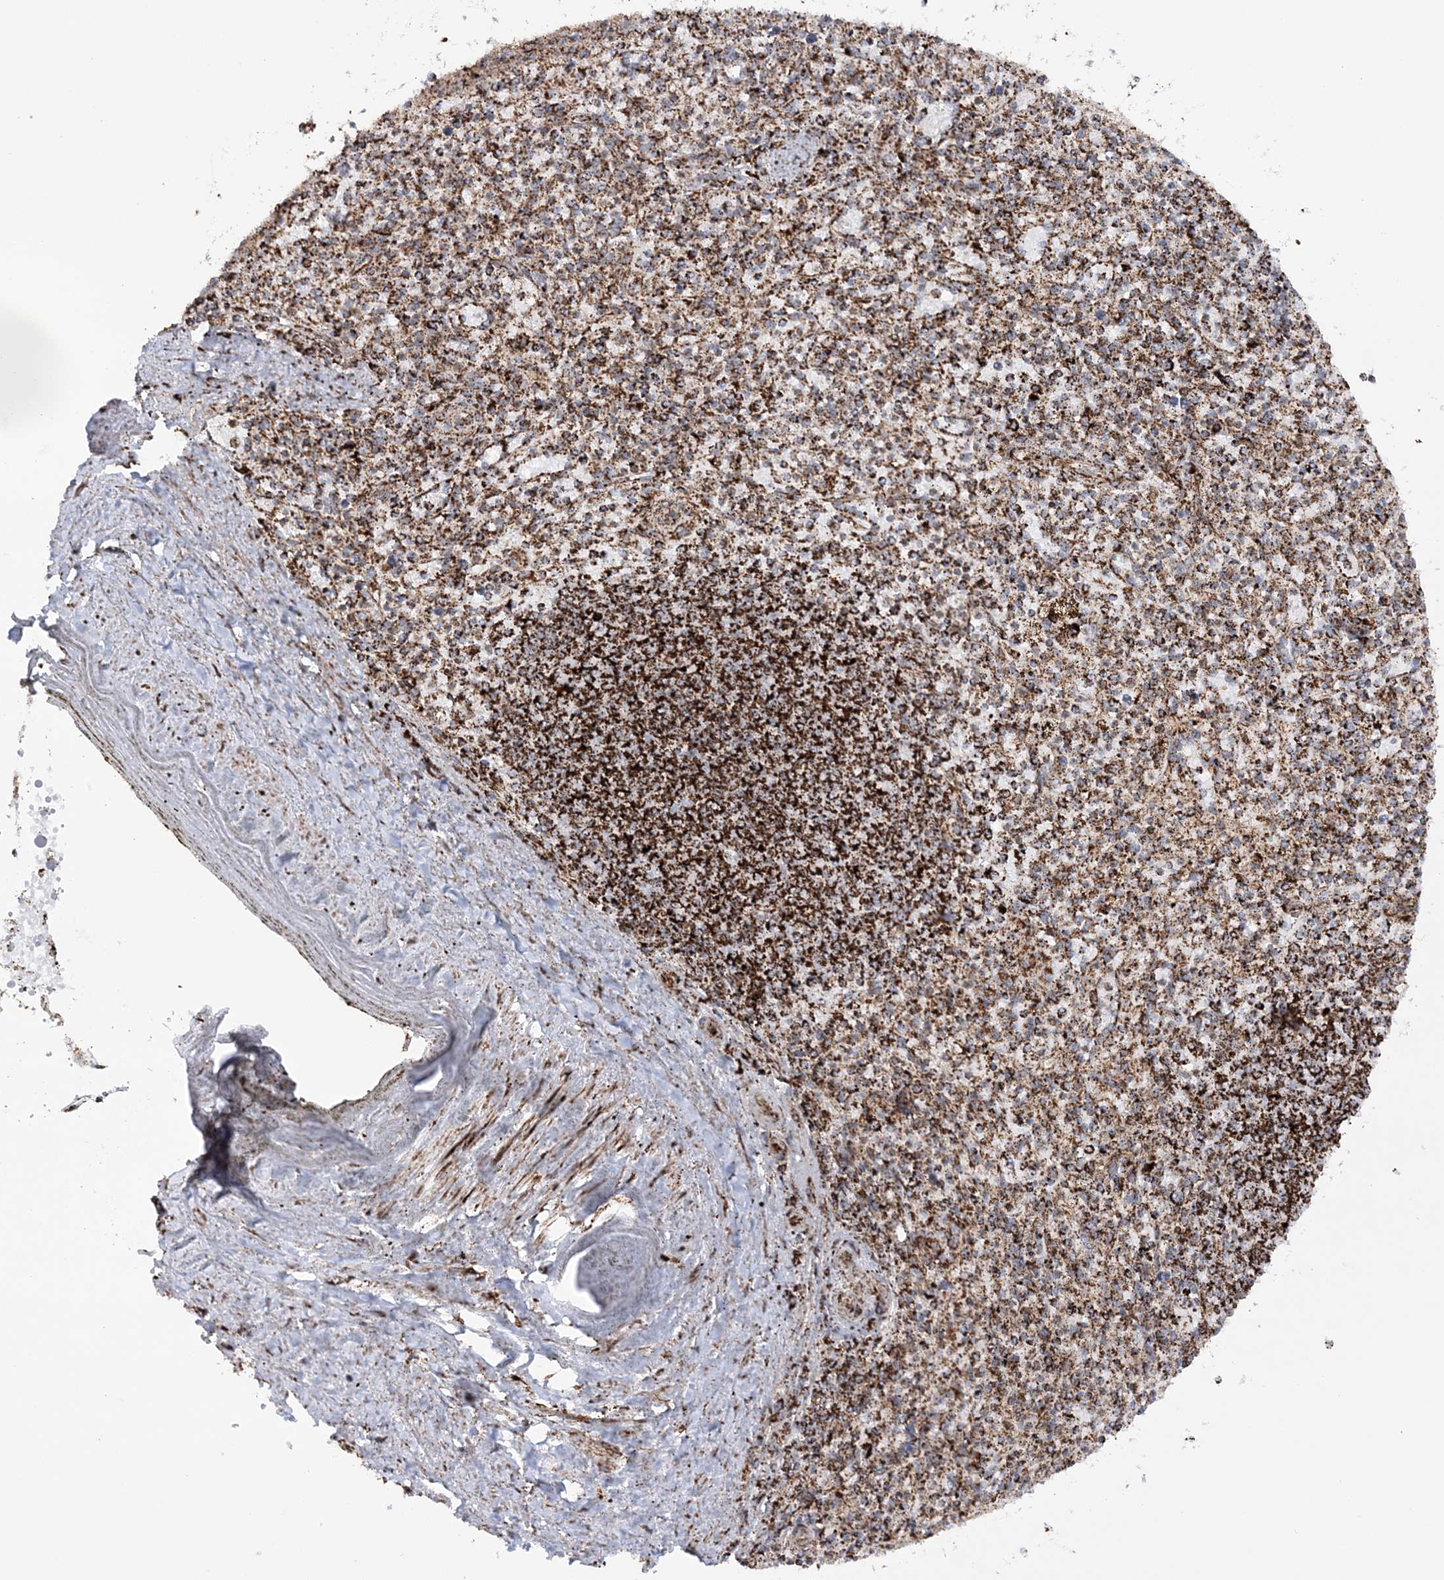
{"staining": {"intensity": "strong", "quantity": ">75%", "location": "cytoplasmic/membranous"}, "tissue": "spleen", "cell_type": "Cells in red pulp", "image_type": "normal", "snomed": [{"axis": "morphology", "description": "Normal tissue, NOS"}, {"axis": "topography", "description": "Spleen"}], "caption": "A histopathology image of human spleen stained for a protein exhibits strong cytoplasmic/membranous brown staining in cells in red pulp.", "gene": "CRY2", "patient": {"sex": "male", "age": 72}}